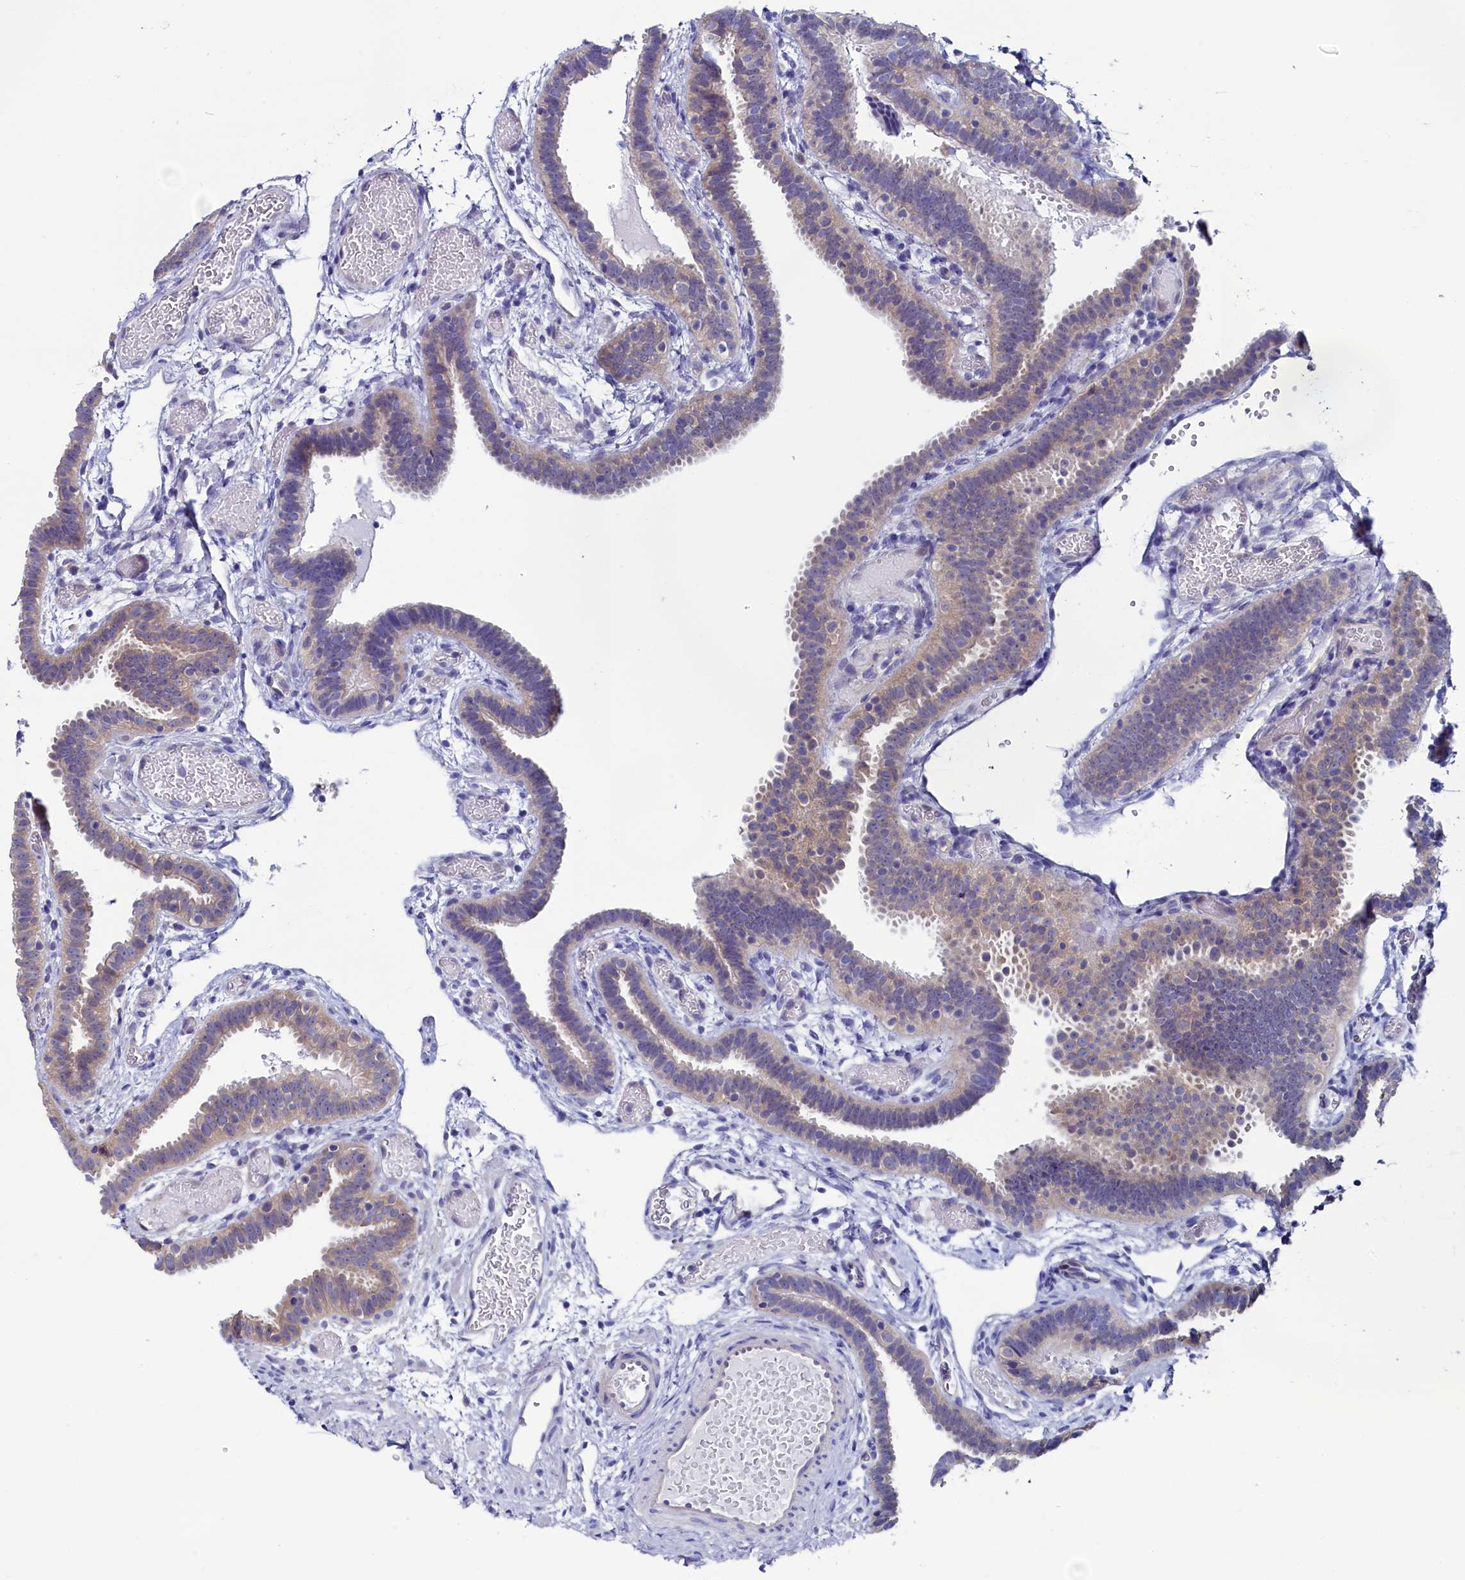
{"staining": {"intensity": "weak", "quantity": "<25%", "location": "cytoplasmic/membranous"}, "tissue": "fallopian tube", "cell_type": "Glandular cells", "image_type": "normal", "snomed": [{"axis": "morphology", "description": "Normal tissue, NOS"}, {"axis": "topography", "description": "Fallopian tube"}], "caption": "Immunohistochemistry (IHC) micrograph of normal fallopian tube: fallopian tube stained with DAB shows no significant protein expression in glandular cells.", "gene": "CIAPIN1", "patient": {"sex": "female", "age": 37}}